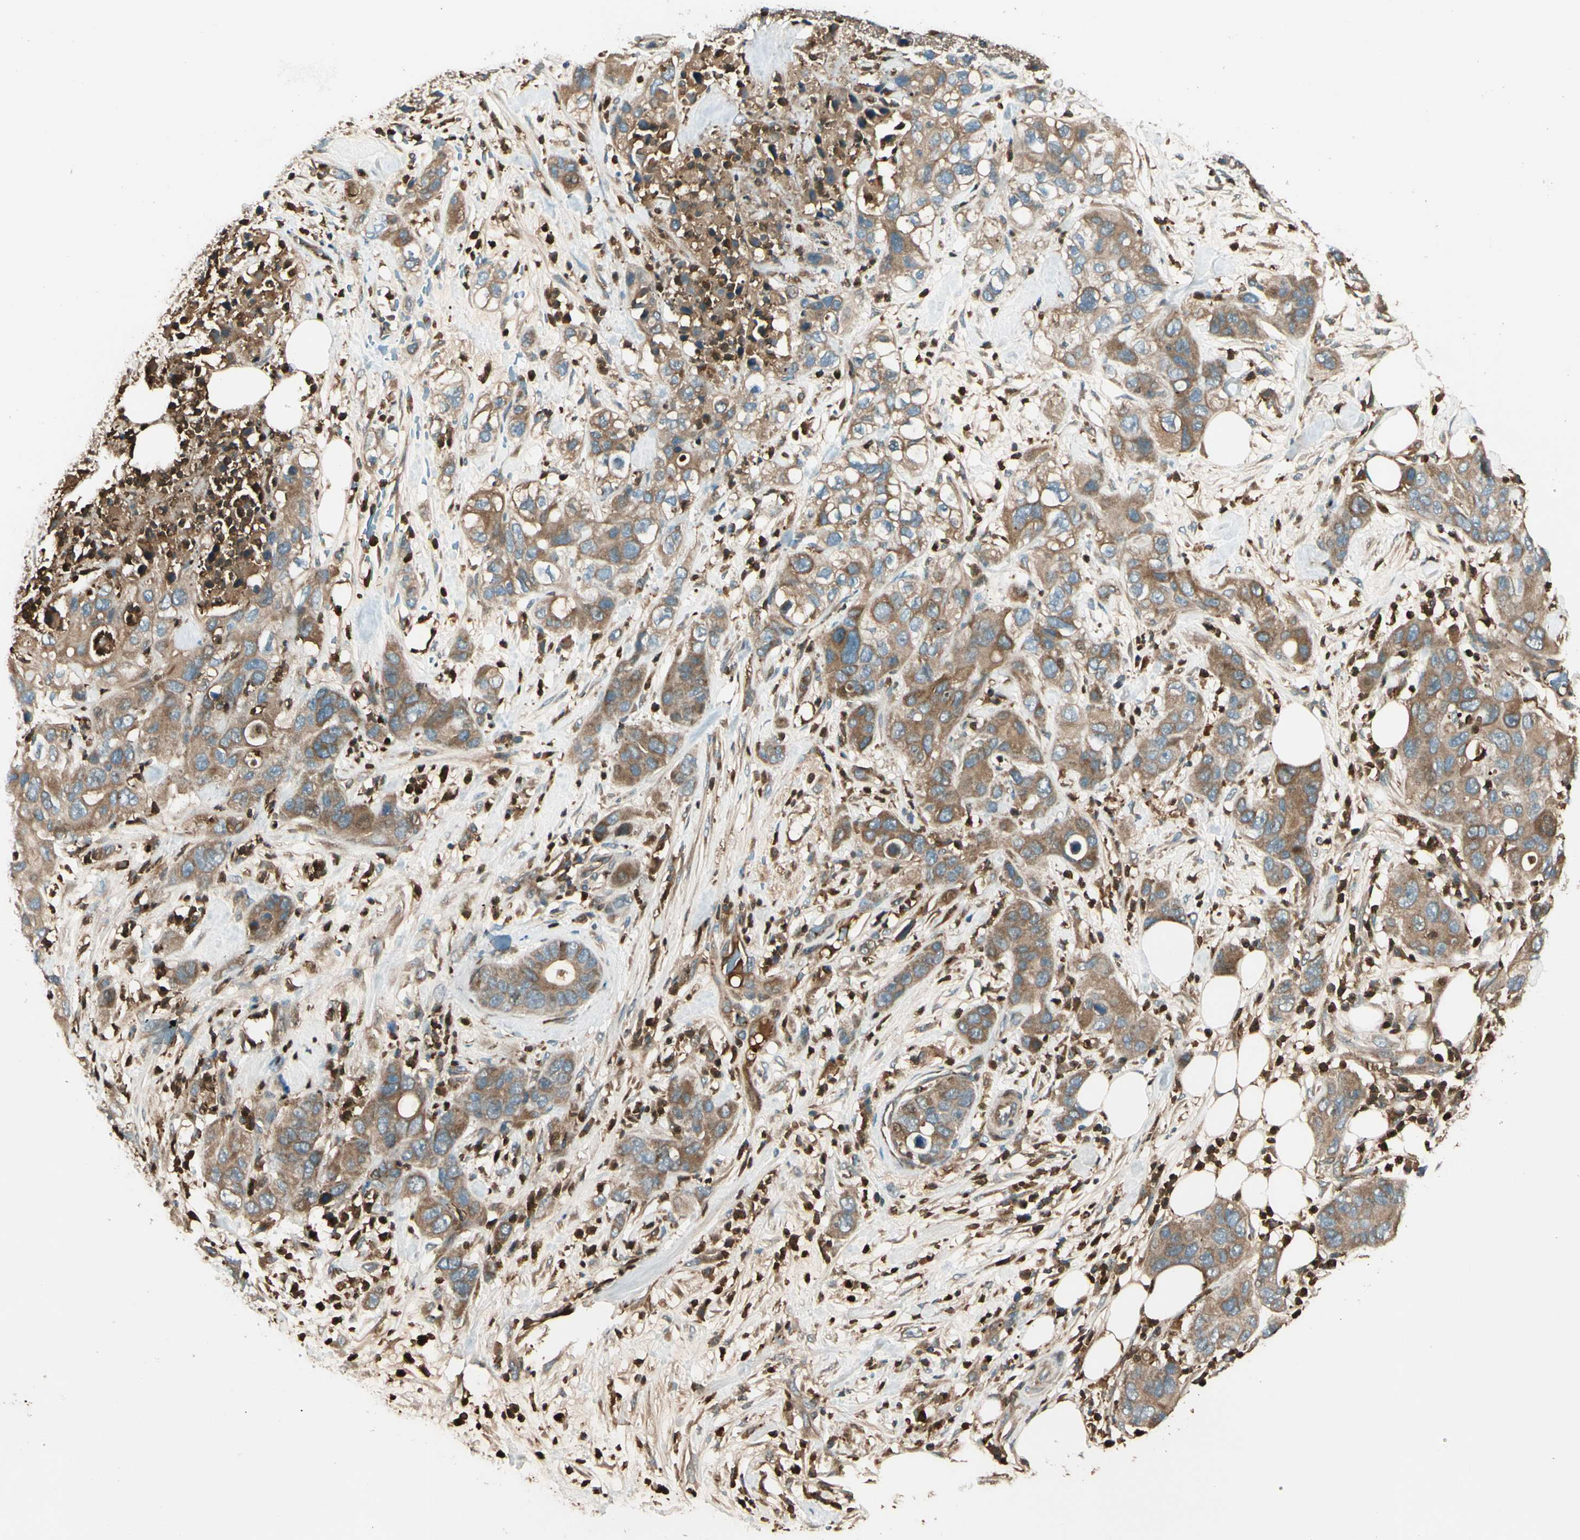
{"staining": {"intensity": "moderate", "quantity": ">75%", "location": "cytoplasmic/membranous"}, "tissue": "pancreatic cancer", "cell_type": "Tumor cells", "image_type": "cancer", "snomed": [{"axis": "morphology", "description": "Adenocarcinoma, NOS"}, {"axis": "topography", "description": "Pancreas"}], "caption": "Human pancreatic cancer stained with a brown dye exhibits moderate cytoplasmic/membranous positive expression in approximately >75% of tumor cells.", "gene": "STX11", "patient": {"sex": "female", "age": 71}}